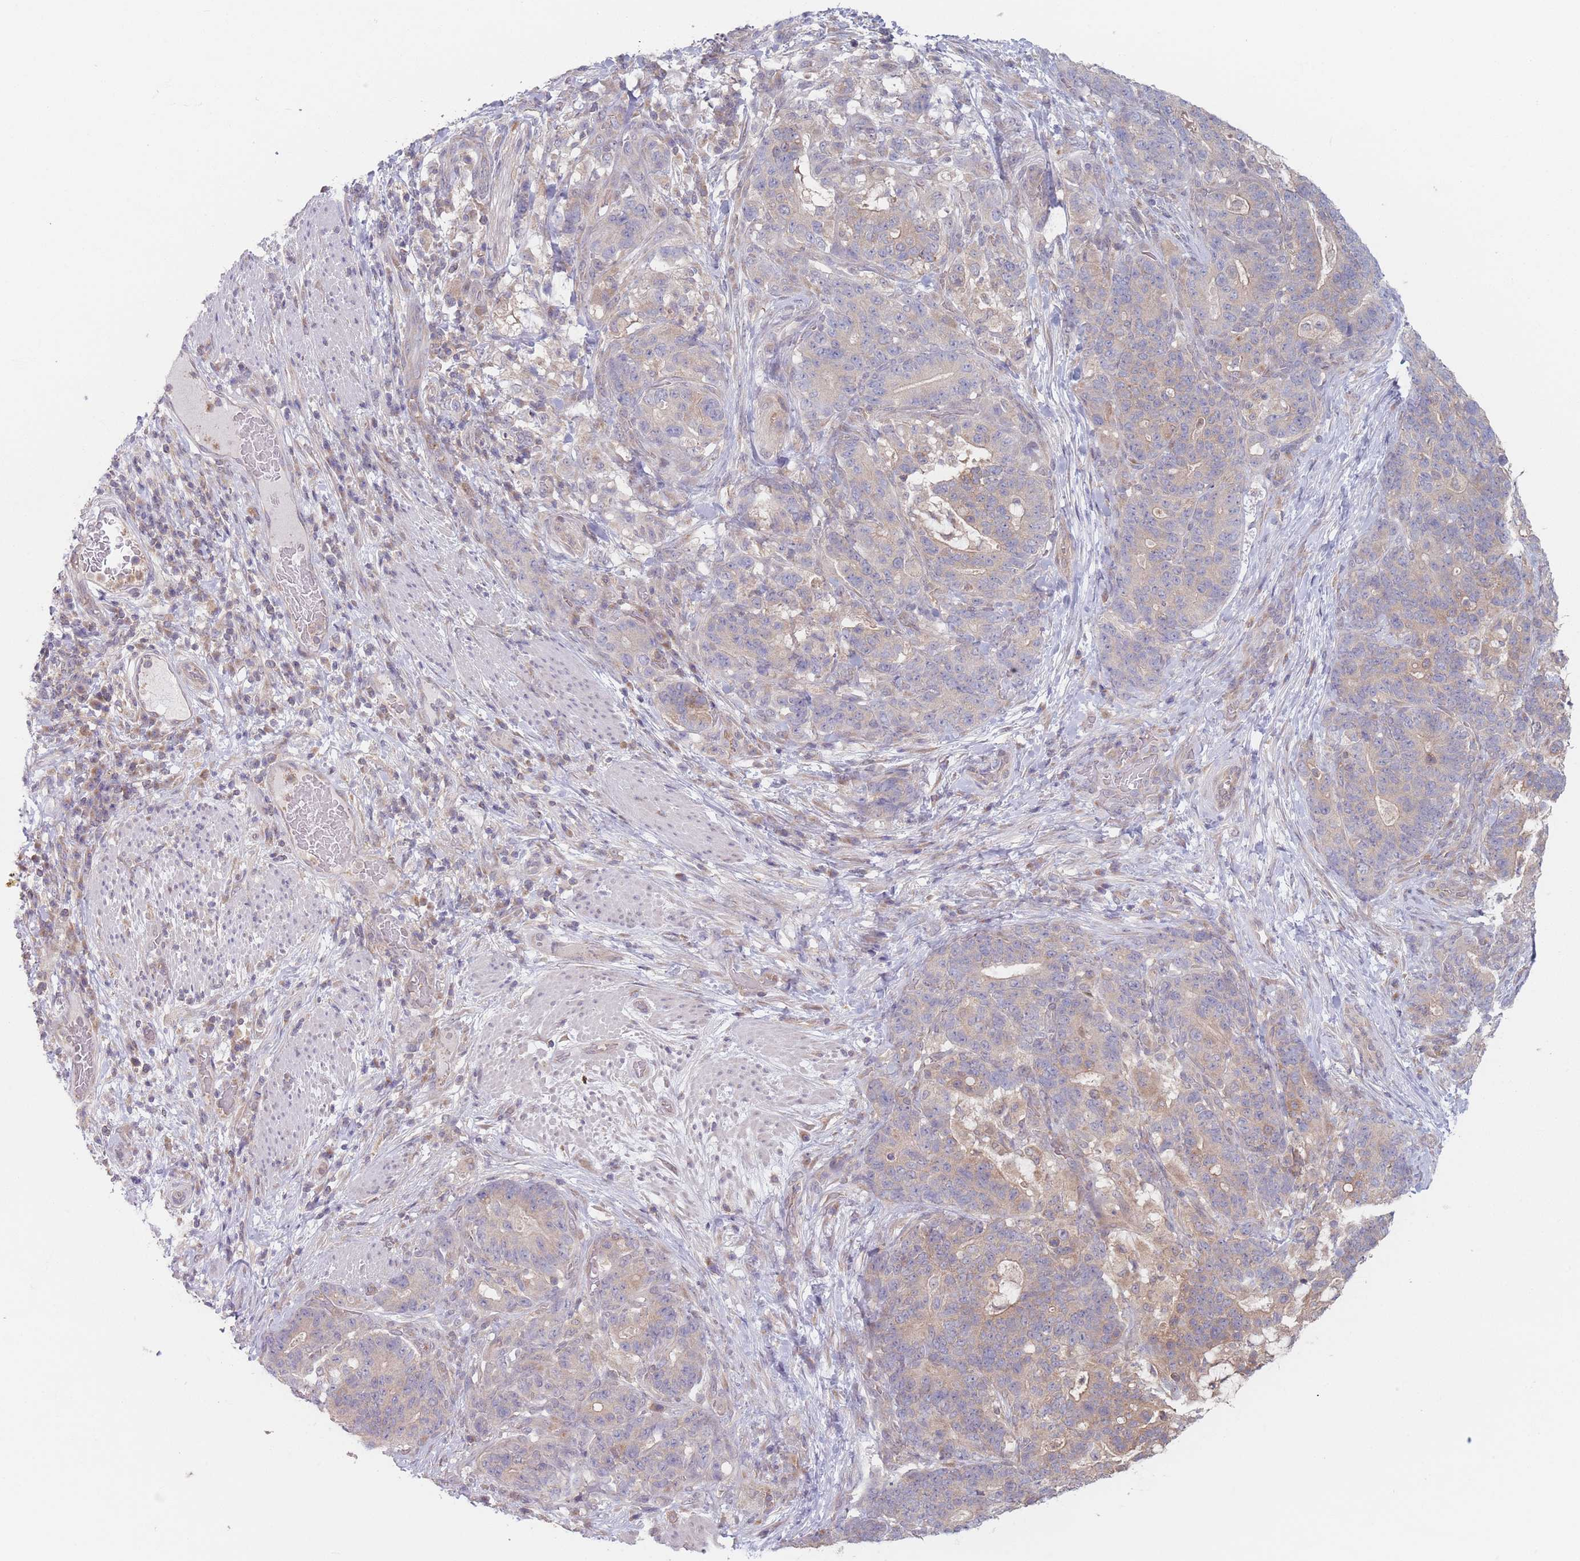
{"staining": {"intensity": "weak", "quantity": "25%-75%", "location": "cytoplasmic/membranous"}, "tissue": "stomach cancer", "cell_type": "Tumor cells", "image_type": "cancer", "snomed": [{"axis": "morphology", "description": "Normal tissue, NOS"}, {"axis": "morphology", "description": "Adenocarcinoma, NOS"}, {"axis": "topography", "description": "Stomach"}], "caption": "High-magnification brightfield microscopy of stomach cancer (adenocarcinoma) stained with DAB (brown) and counterstained with hematoxylin (blue). tumor cells exhibit weak cytoplasmic/membranous positivity is identified in approximately25%-75% of cells.", "gene": "PPM1A", "patient": {"sex": "female", "age": 64}}